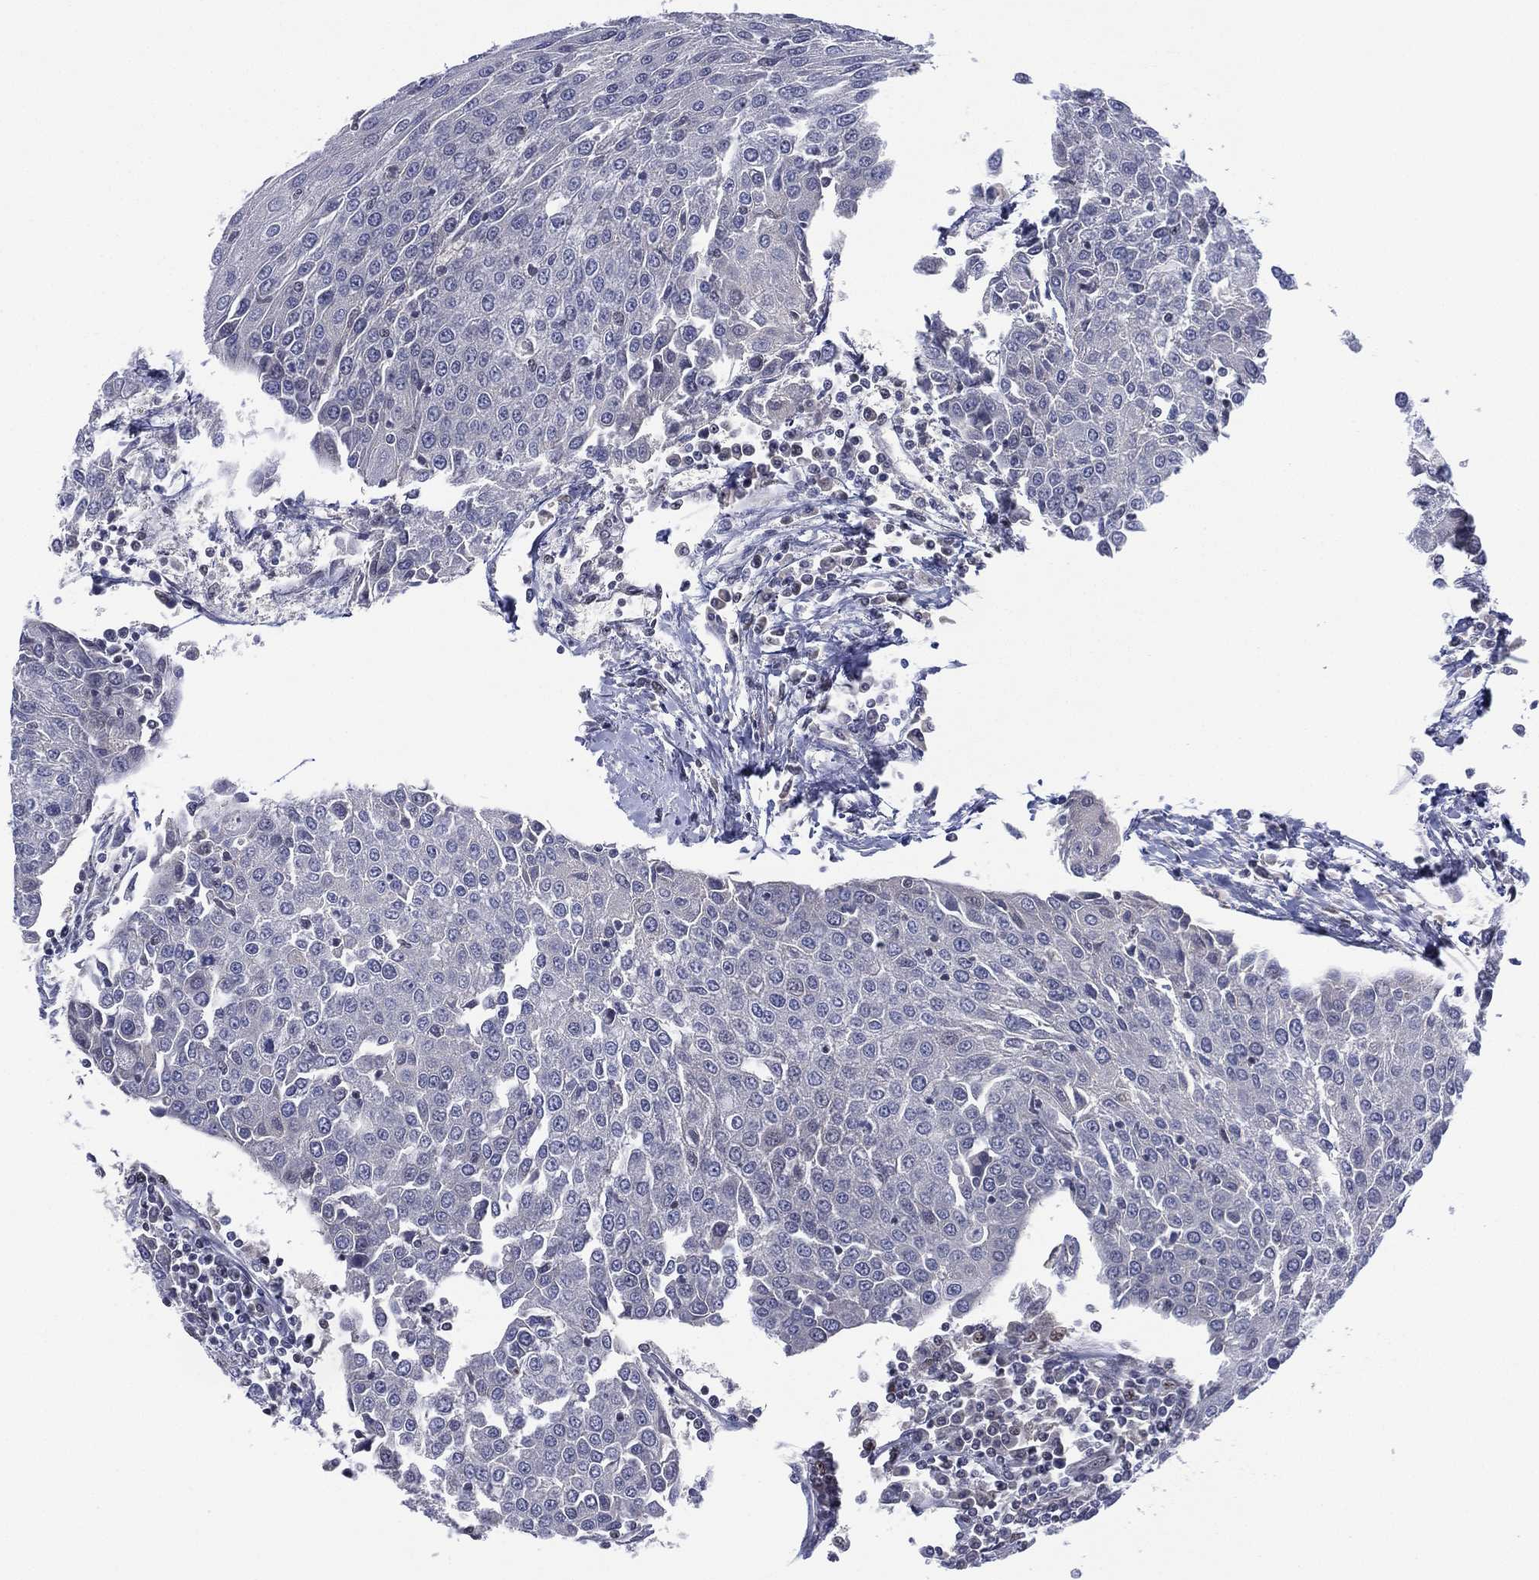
{"staining": {"intensity": "negative", "quantity": "none", "location": "none"}, "tissue": "urothelial cancer", "cell_type": "Tumor cells", "image_type": "cancer", "snomed": [{"axis": "morphology", "description": "Urothelial carcinoma, High grade"}, {"axis": "topography", "description": "Urinary bladder"}], "caption": "This is an immunohistochemistry micrograph of urothelial cancer. There is no staining in tumor cells.", "gene": "GSE1", "patient": {"sex": "female", "age": 85}}